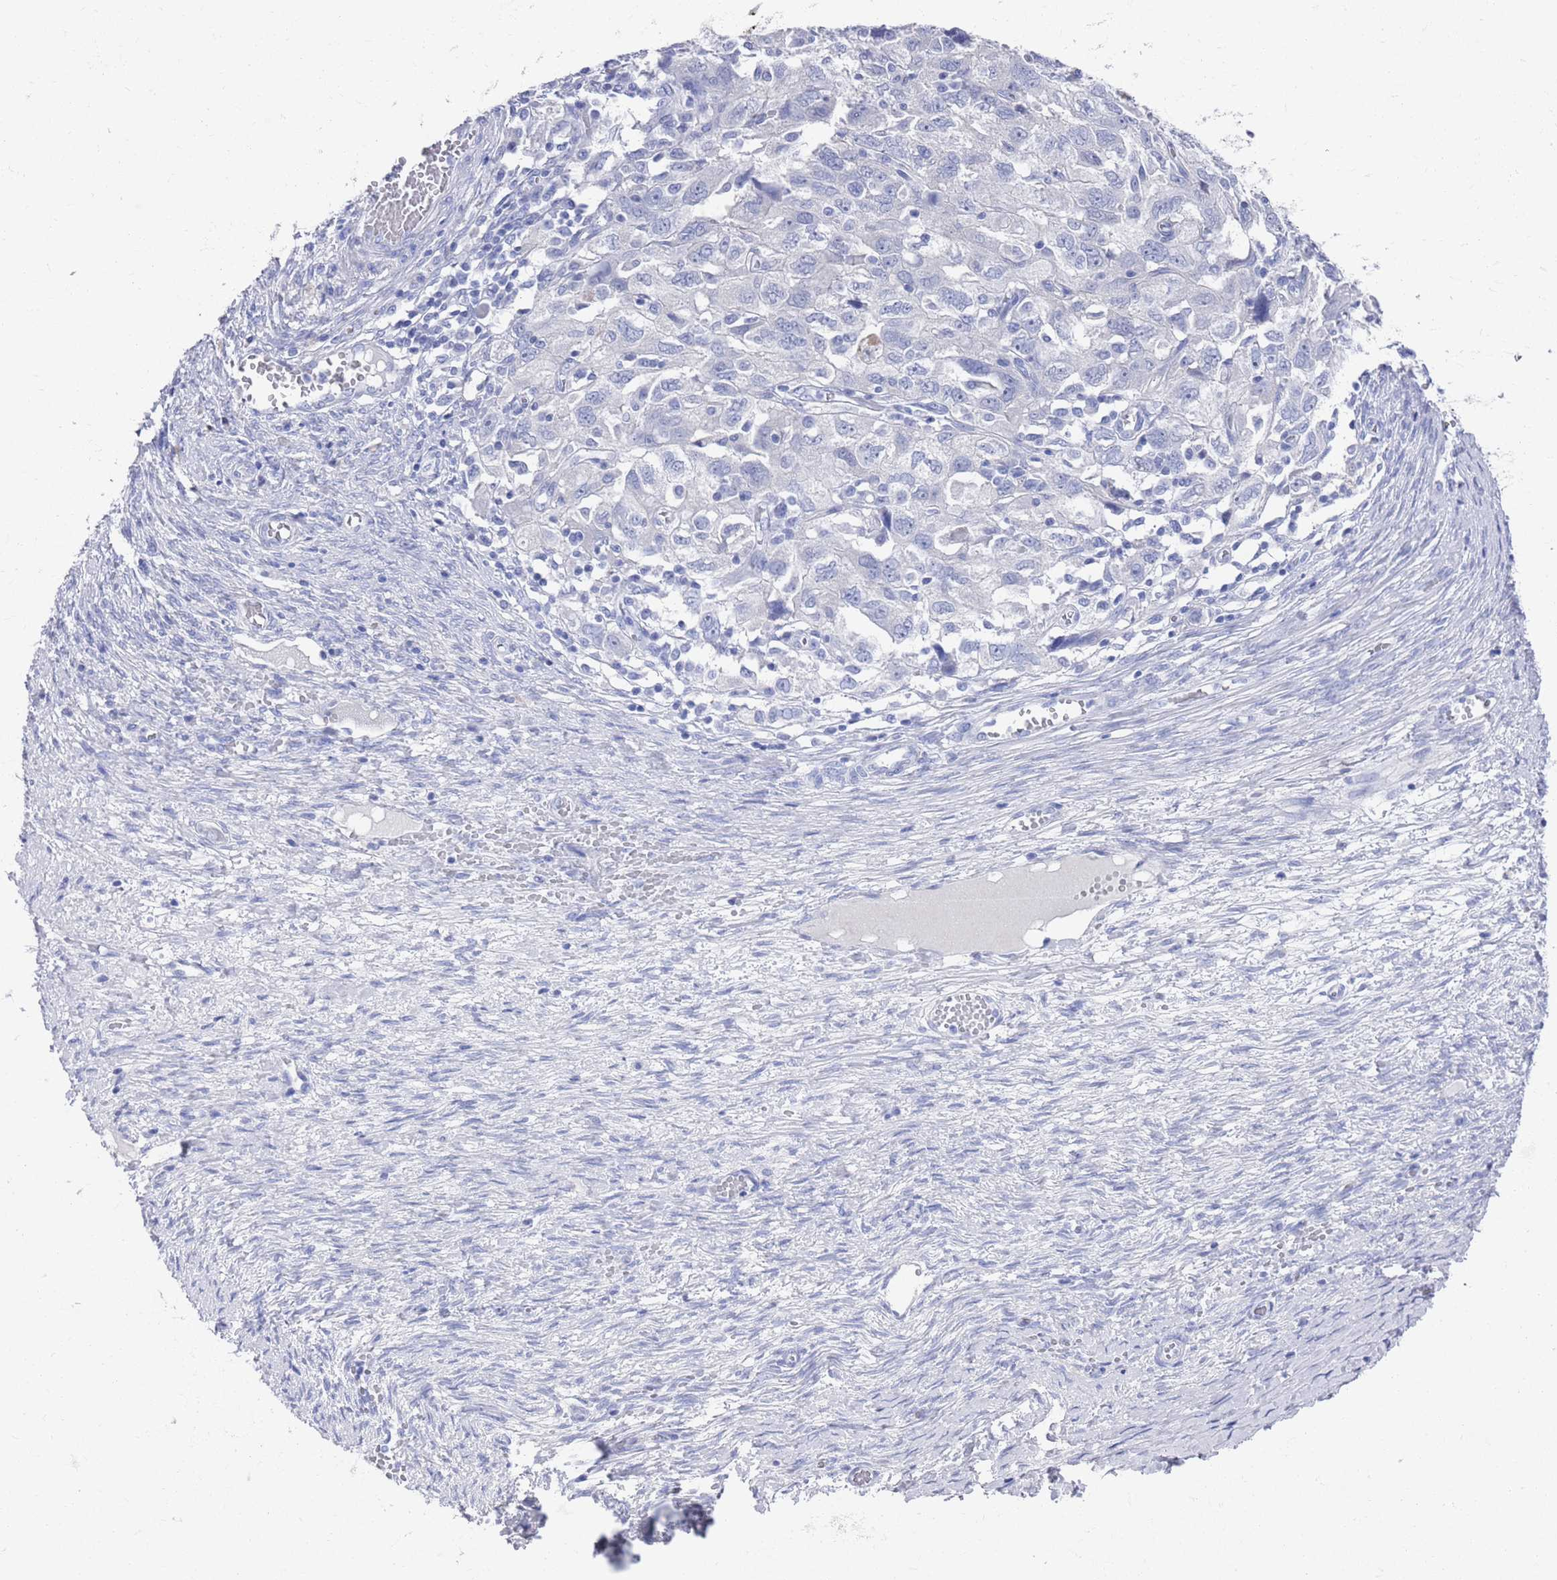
{"staining": {"intensity": "negative", "quantity": "none", "location": "none"}, "tissue": "ovarian cancer", "cell_type": "Tumor cells", "image_type": "cancer", "snomed": [{"axis": "morphology", "description": "Carcinoma, NOS"}, {"axis": "morphology", "description": "Cystadenocarcinoma, serous, NOS"}, {"axis": "topography", "description": "Ovary"}], "caption": "This is a image of immunohistochemistry staining of serous cystadenocarcinoma (ovarian), which shows no staining in tumor cells.", "gene": "MTMR2", "patient": {"sex": "female", "age": 69}}